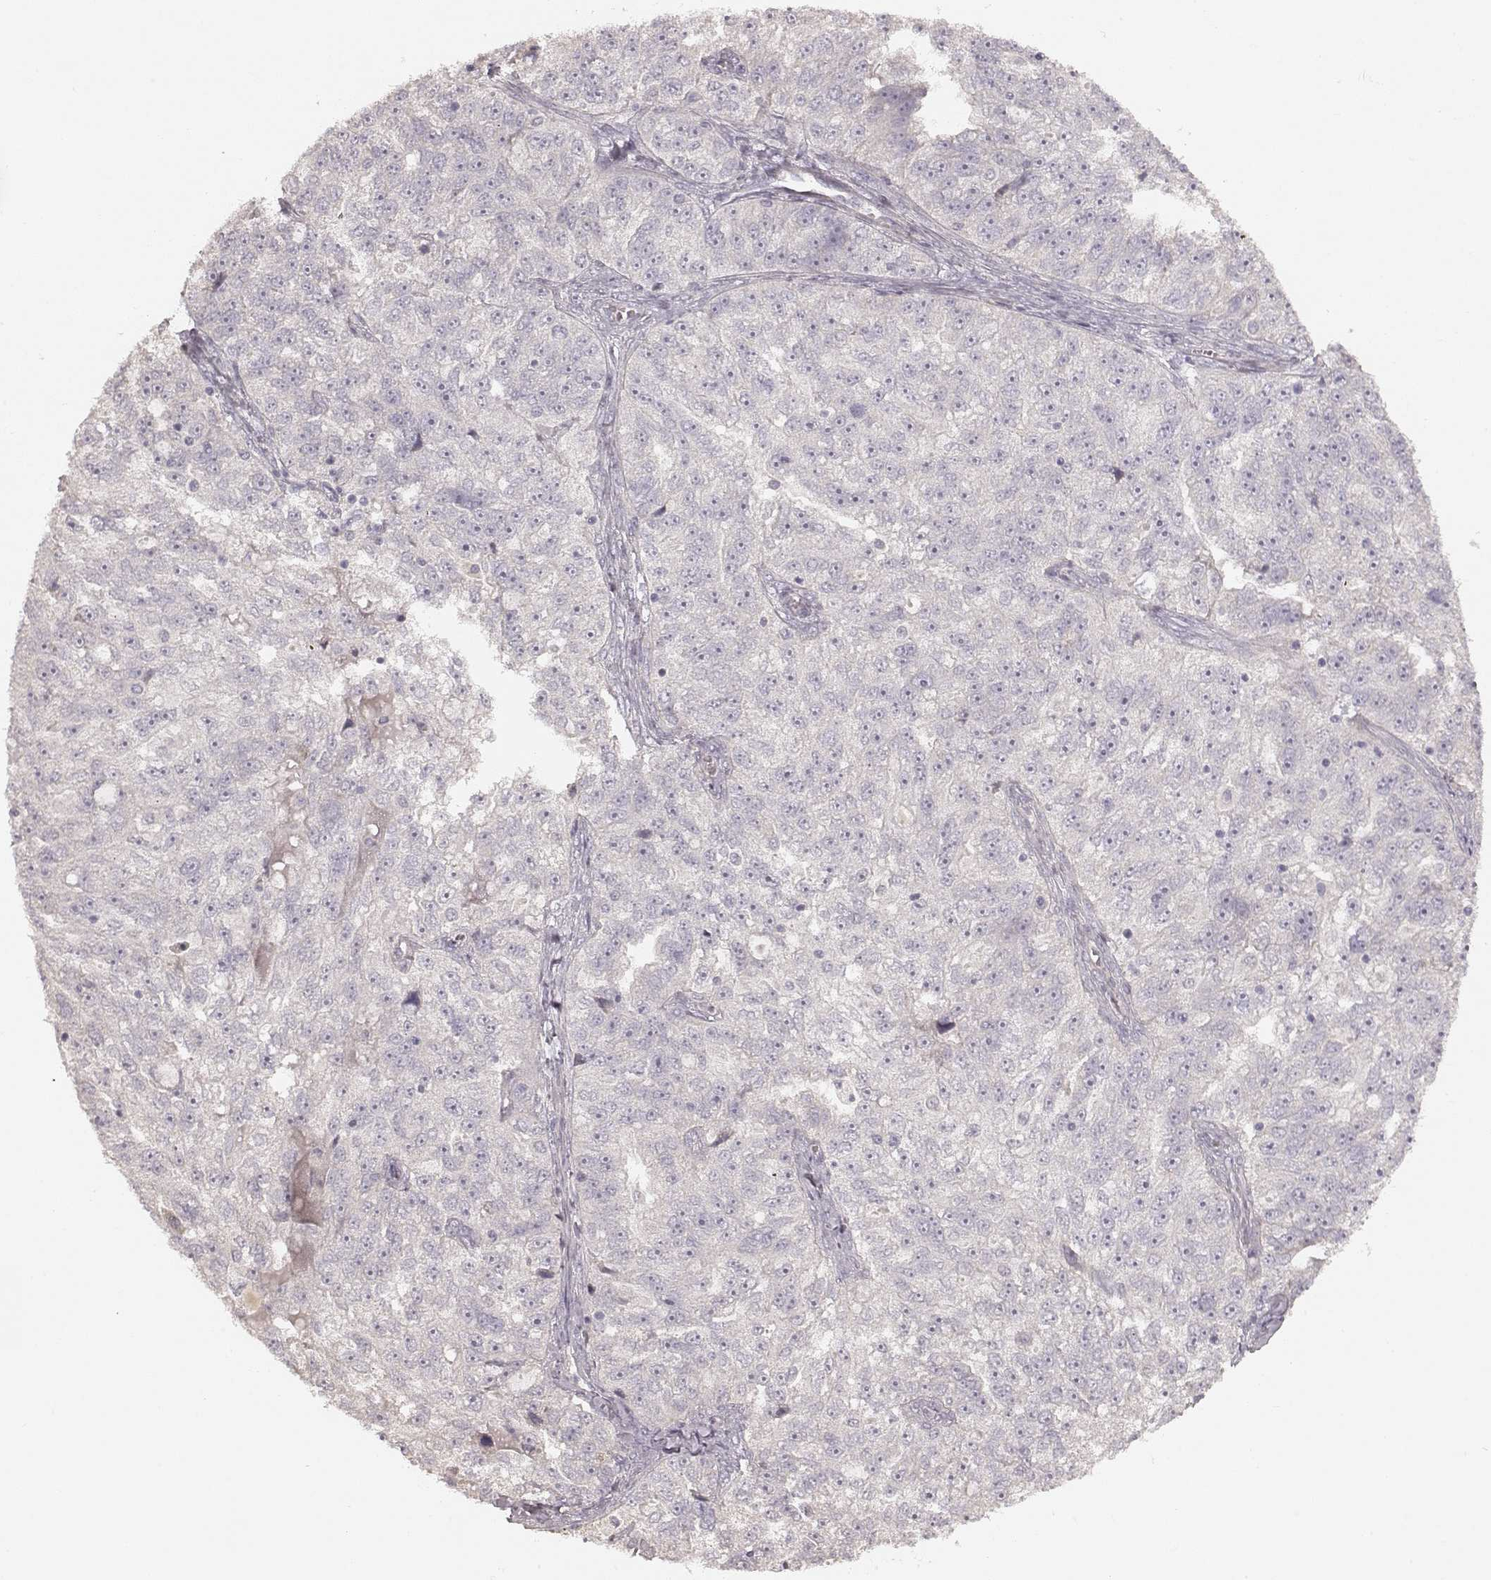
{"staining": {"intensity": "negative", "quantity": "none", "location": "none"}, "tissue": "ovarian cancer", "cell_type": "Tumor cells", "image_type": "cancer", "snomed": [{"axis": "morphology", "description": "Cystadenocarcinoma, serous, NOS"}, {"axis": "topography", "description": "Ovary"}], "caption": "A high-resolution image shows immunohistochemistry (IHC) staining of serous cystadenocarcinoma (ovarian), which shows no significant expression in tumor cells.", "gene": "KCNJ9", "patient": {"sex": "female", "age": 51}}